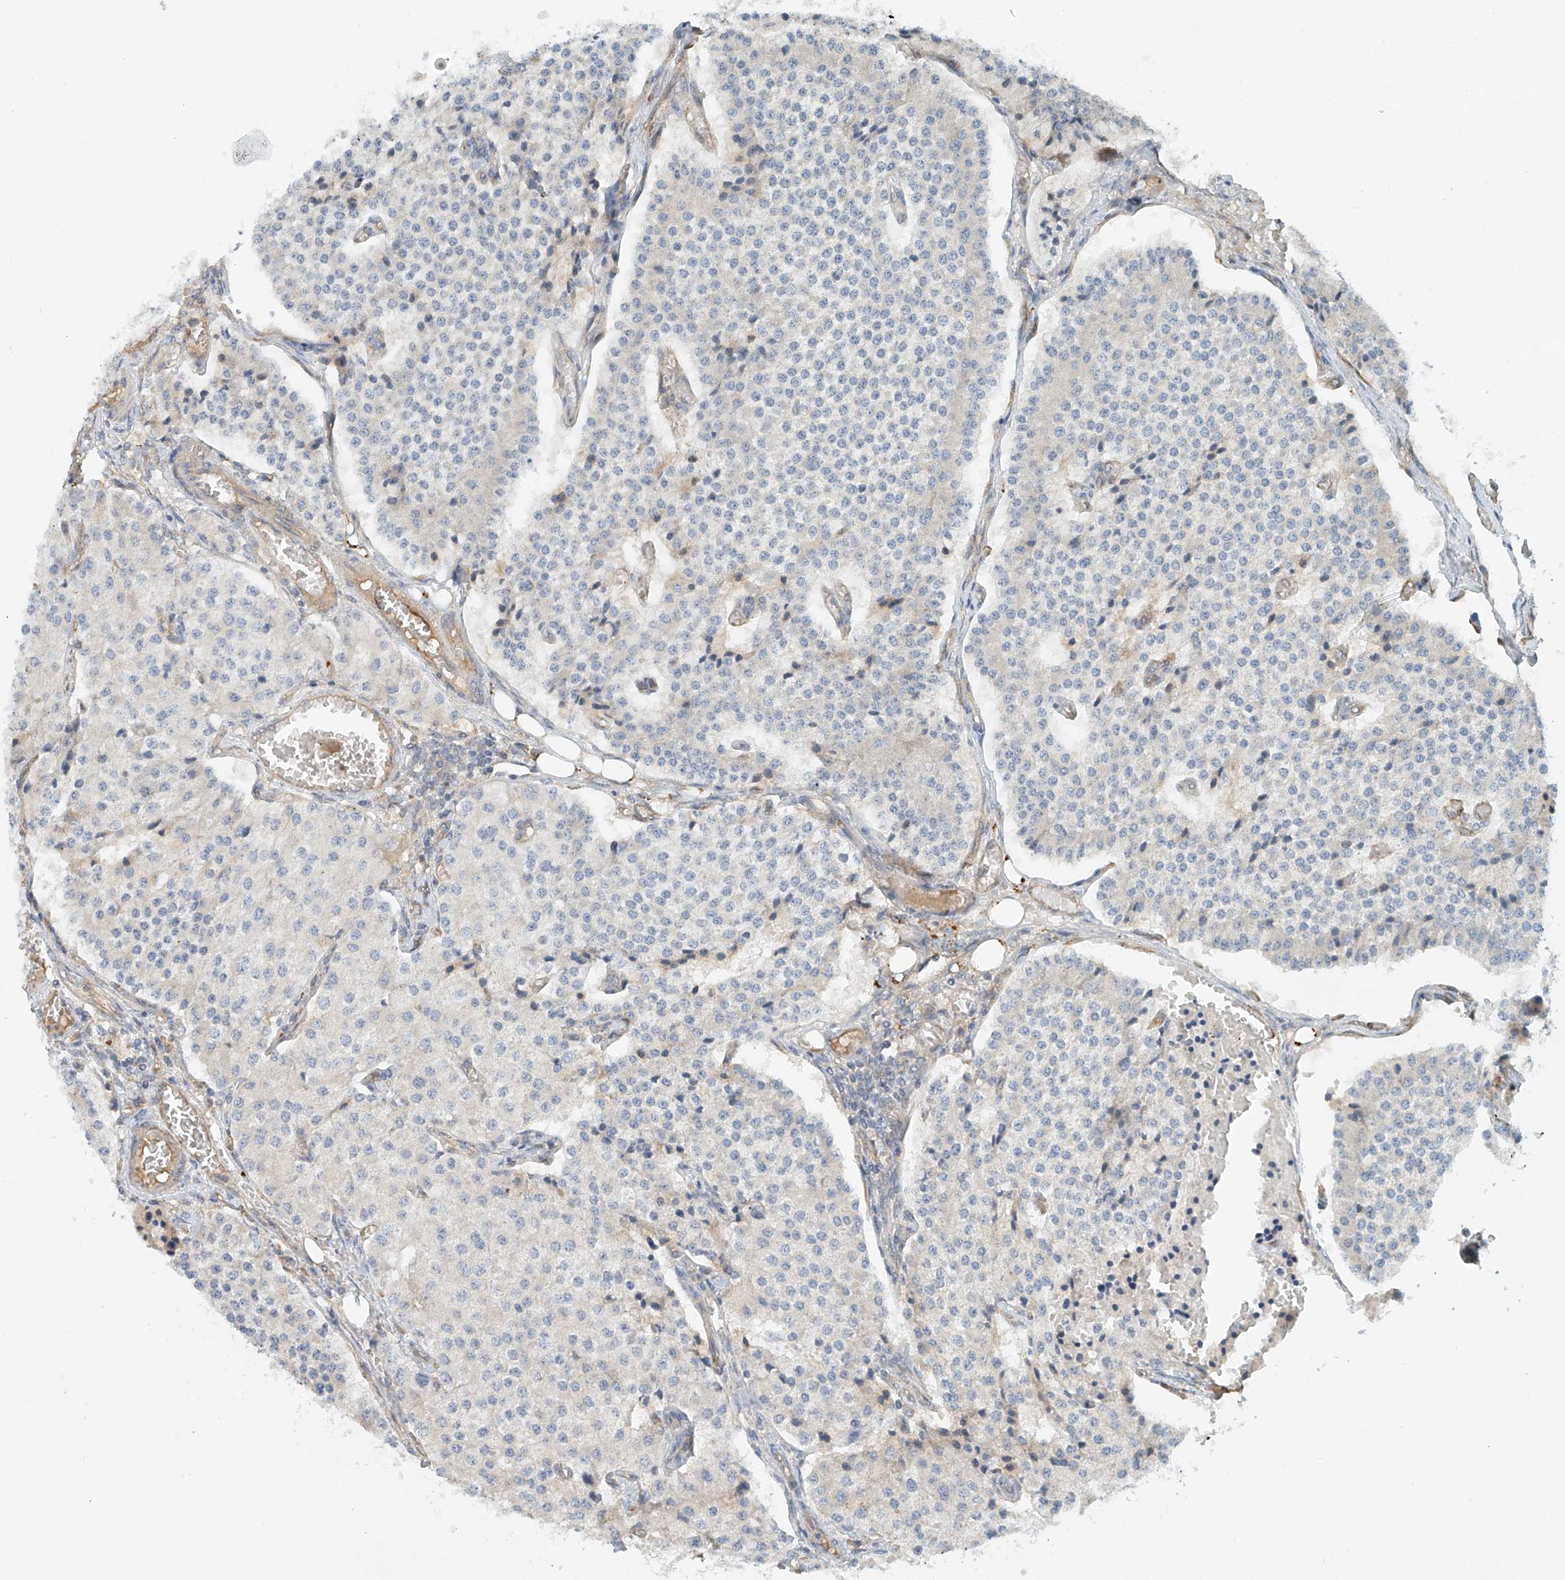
{"staining": {"intensity": "negative", "quantity": "none", "location": "none"}, "tissue": "carcinoid", "cell_type": "Tumor cells", "image_type": "cancer", "snomed": [{"axis": "morphology", "description": "Carcinoid, malignant, NOS"}, {"axis": "topography", "description": "Colon"}], "caption": "Immunohistochemistry photomicrograph of neoplastic tissue: human malignant carcinoid stained with DAB displays no significant protein staining in tumor cells.", "gene": "LYRM9", "patient": {"sex": "female", "age": 52}}